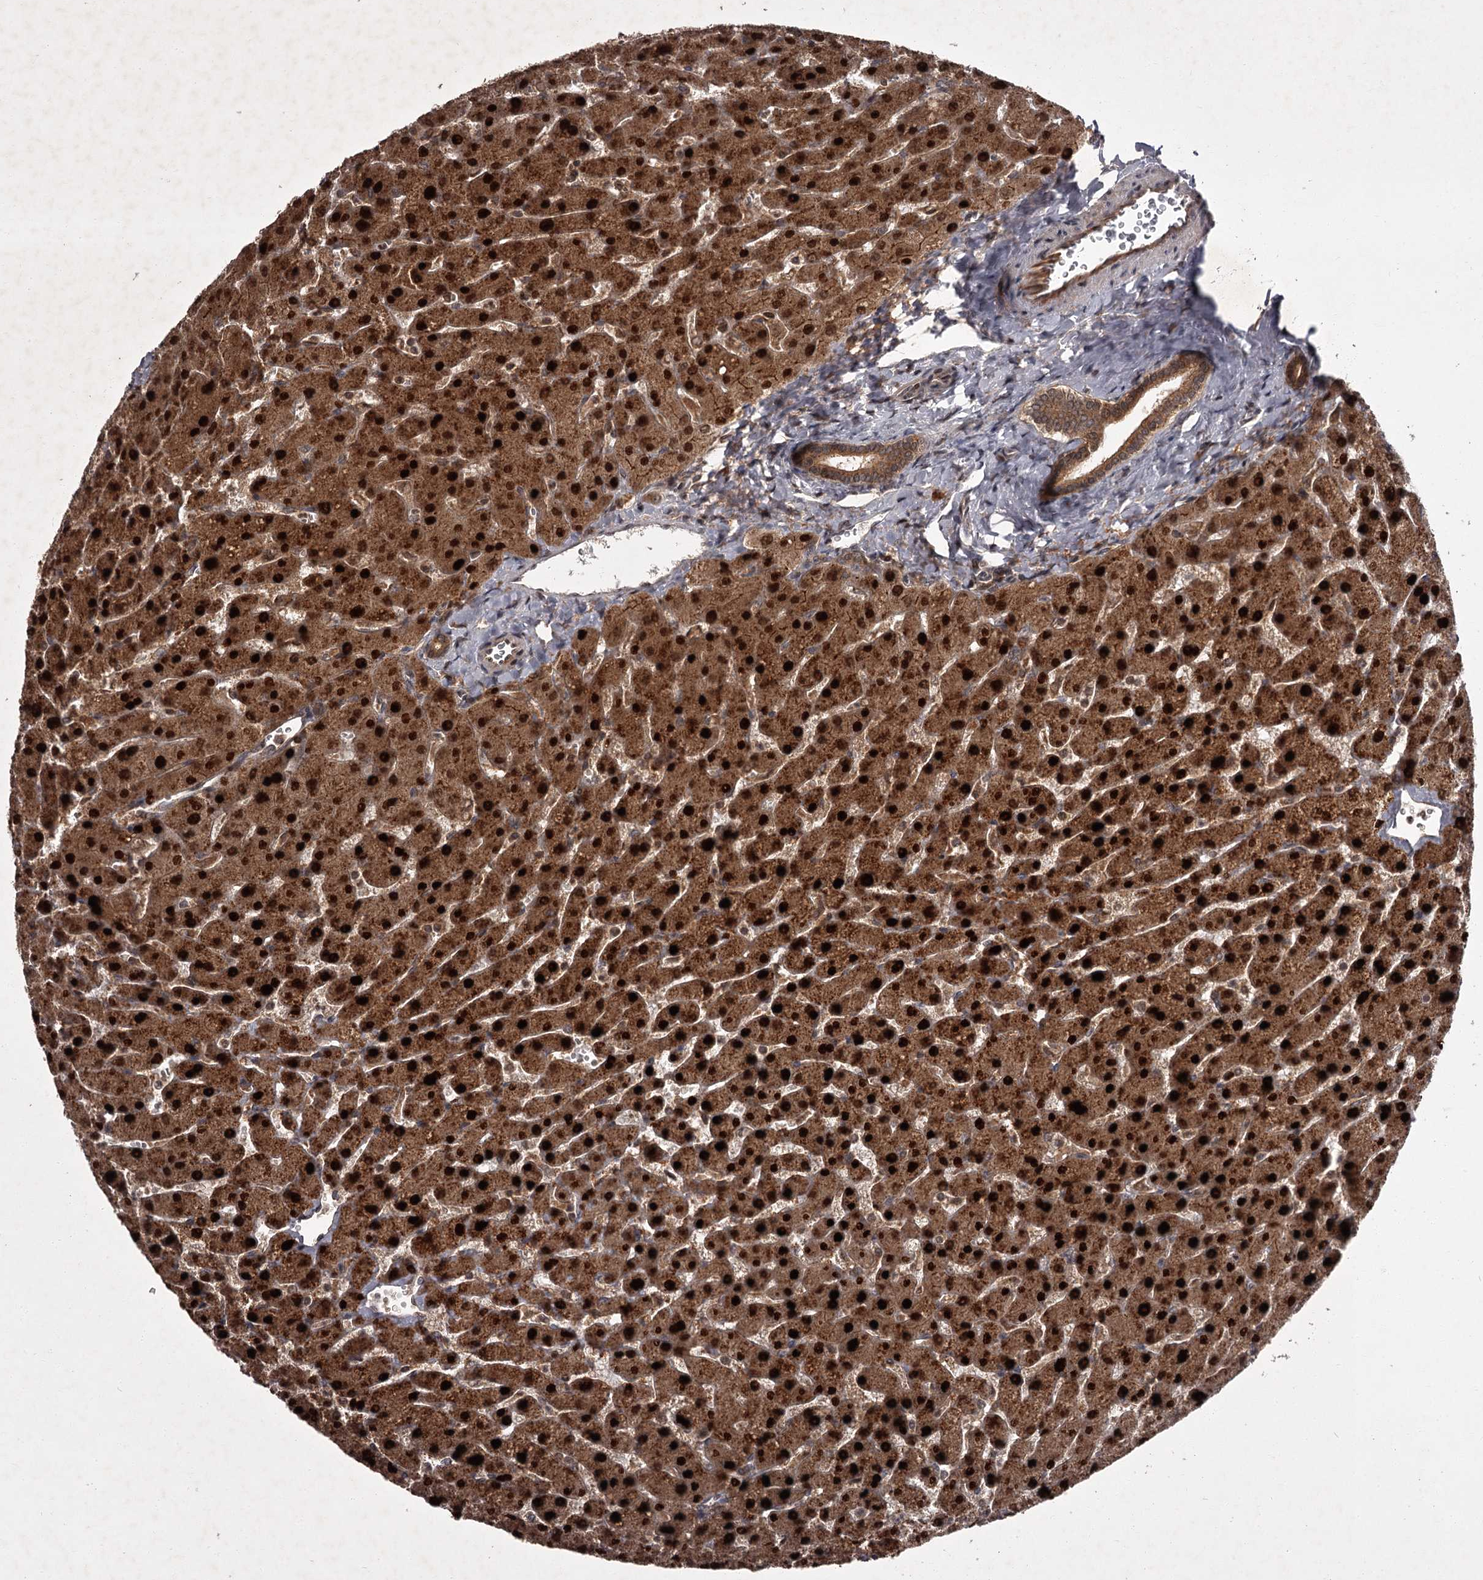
{"staining": {"intensity": "moderate", "quantity": ">75%", "location": "cytoplasmic/membranous"}, "tissue": "liver", "cell_type": "Cholangiocytes", "image_type": "normal", "snomed": [{"axis": "morphology", "description": "Normal tissue, NOS"}, {"axis": "topography", "description": "Liver"}], "caption": "Immunohistochemistry (IHC) micrograph of benign human liver stained for a protein (brown), which shows medium levels of moderate cytoplasmic/membranous staining in about >75% of cholangiocytes.", "gene": "TBC1D23", "patient": {"sex": "male", "age": 55}}